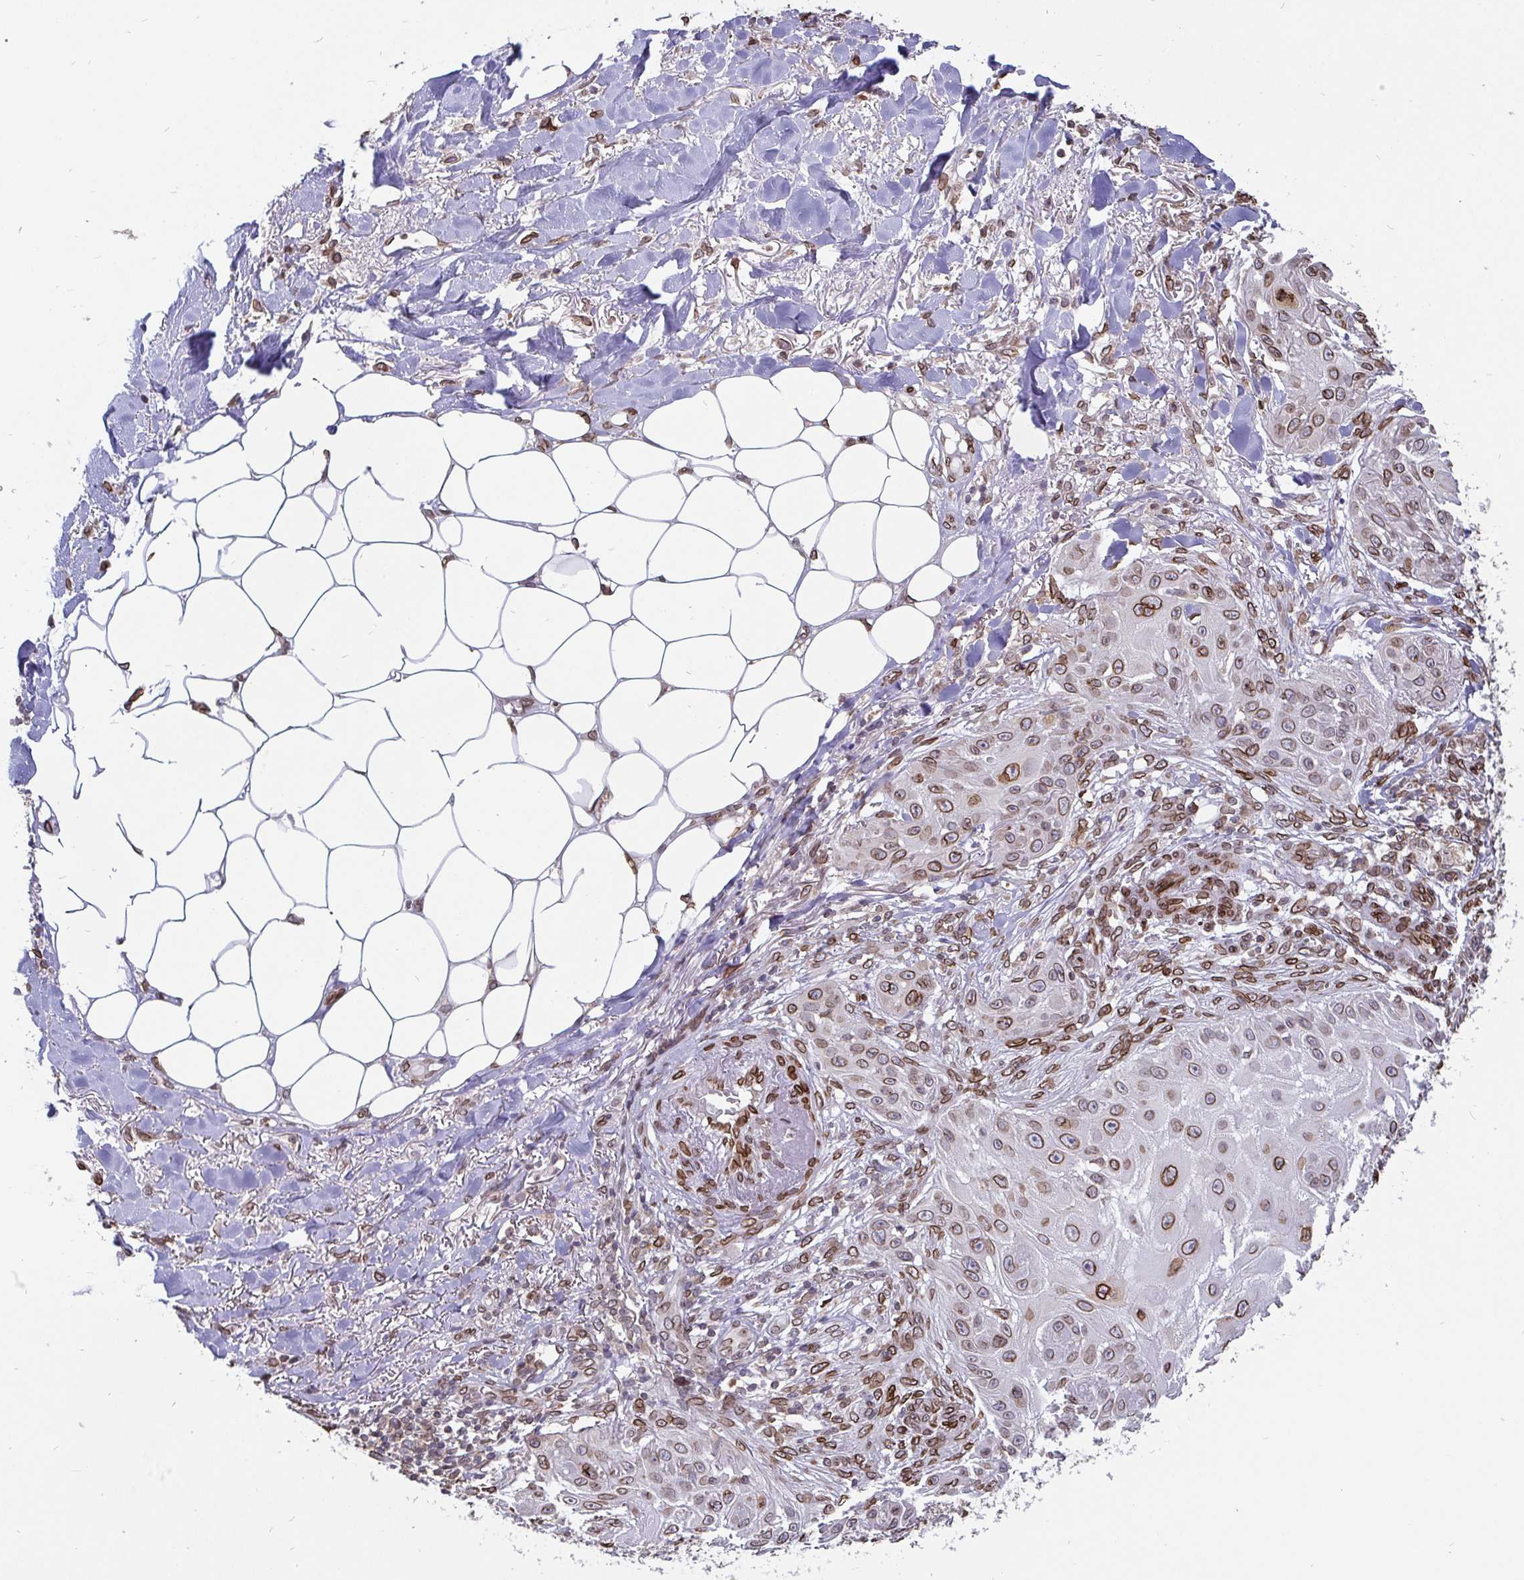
{"staining": {"intensity": "moderate", "quantity": ">75%", "location": "cytoplasmic/membranous,nuclear"}, "tissue": "skin cancer", "cell_type": "Tumor cells", "image_type": "cancer", "snomed": [{"axis": "morphology", "description": "Squamous cell carcinoma, NOS"}, {"axis": "topography", "description": "Skin"}], "caption": "High-magnification brightfield microscopy of skin squamous cell carcinoma stained with DAB (brown) and counterstained with hematoxylin (blue). tumor cells exhibit moderate cytoplasmic/membranous and nuclear expression is present in about>75% of cells. (DAB IHC with brightfield microscopy, high magnification).", "gene": "EMD", "patient": {"sex": "female", "age": 91}}